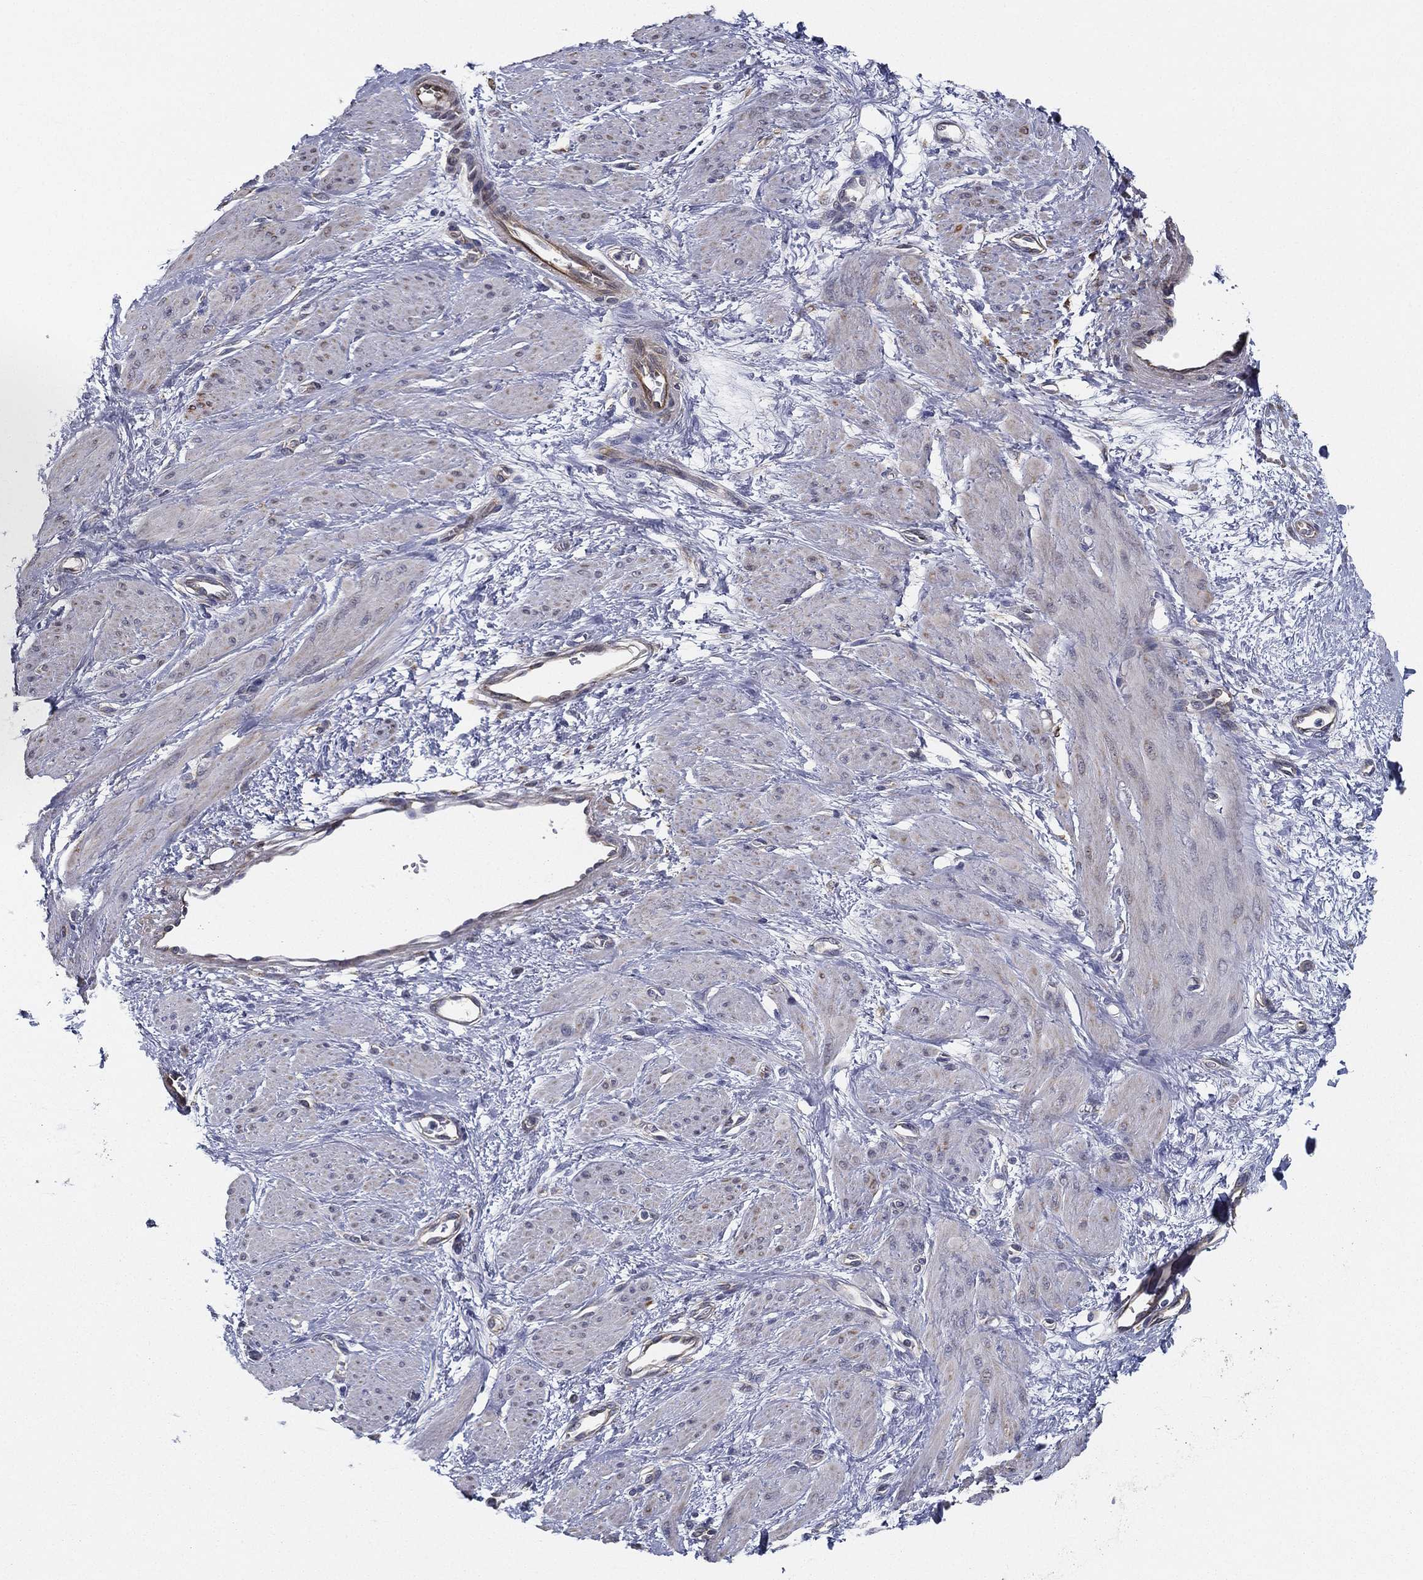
{"staining": {"intensity": "negative", "quantity": "none", "location": "none"}, "tissue": "smooth muscle", "cell_type": "Smooth muscle cells", "image_type": "normal", "snomed": [{"axis": "morphology", "description": "Normal tissue, NOS"}, {"axis": "topography", "description": "Smooth muscle"}, {"axis": "topography", "description": "Uterus"}], "caption": "Image shows no significant protein expression in smooth muscle cells of benign smooth muscle. (Brightfield microscopy of DAB (3,3'-diaminobenzidine) immunohistochemistry at high magnification).", "gene": "LRRC56", "patient": {"sex": "female", "age": 39}}